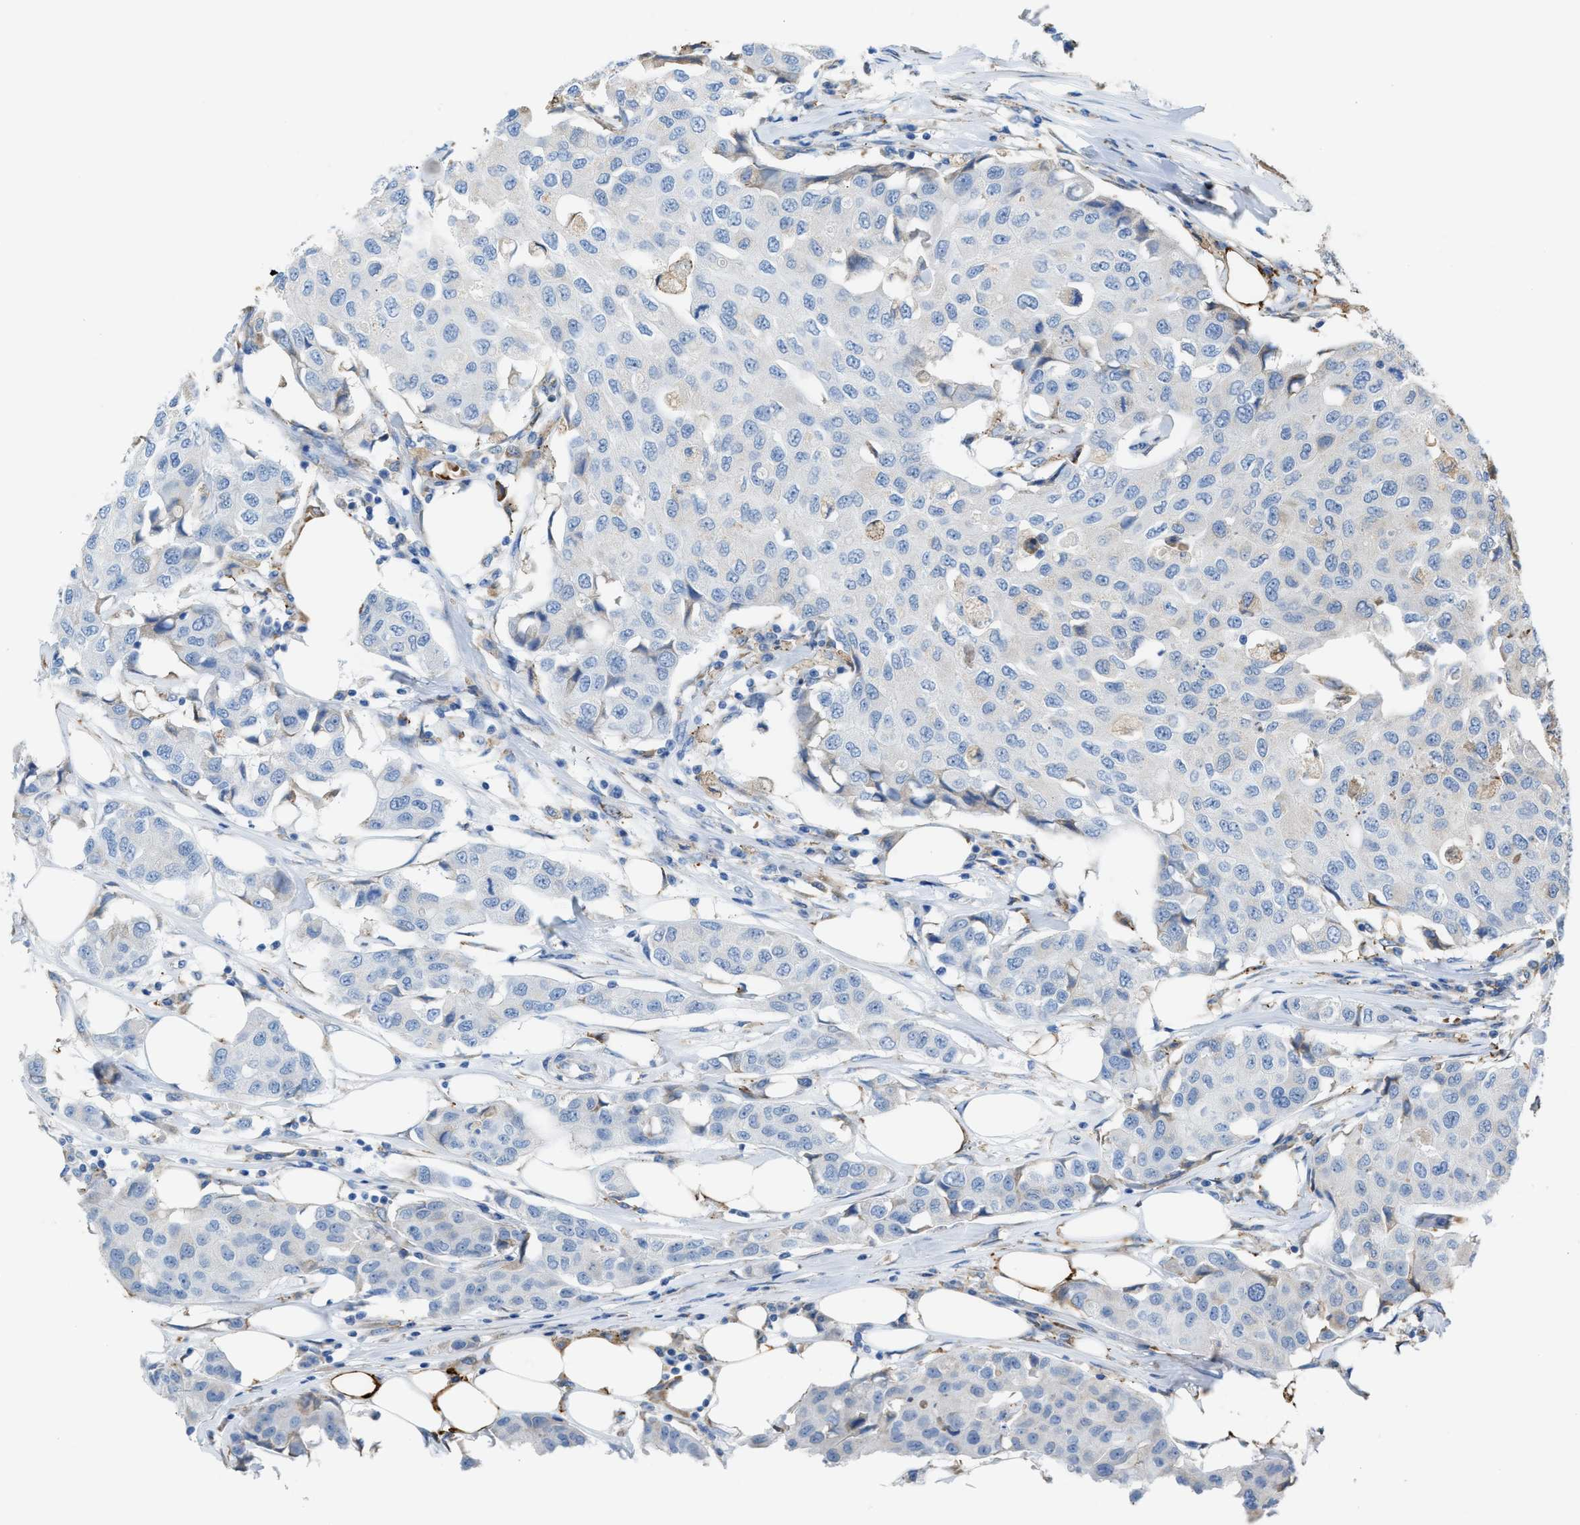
{"staining": {"intensity": "negative", "quantity": "none", "location": "none"}, "tissue": "breast cancer", "cell_type": "Tumor cells", "image_type": "cancer", "snomed": [{"axis": "morphology", "description": "Duct carcinoma"}, {"axis": "topography", "description": "Breast"}], "caption": "An IHC image of invasive ductal carcinoma (breast) is shown. There is no staining in tumor cells of invasive ductal carcinoma (breast). The staining is performed using DAB brown chromogen with nuclei counter-stained in using hematoxylin.", "gene": "CA3", "patient": {"sex": "female", "age": 80}}